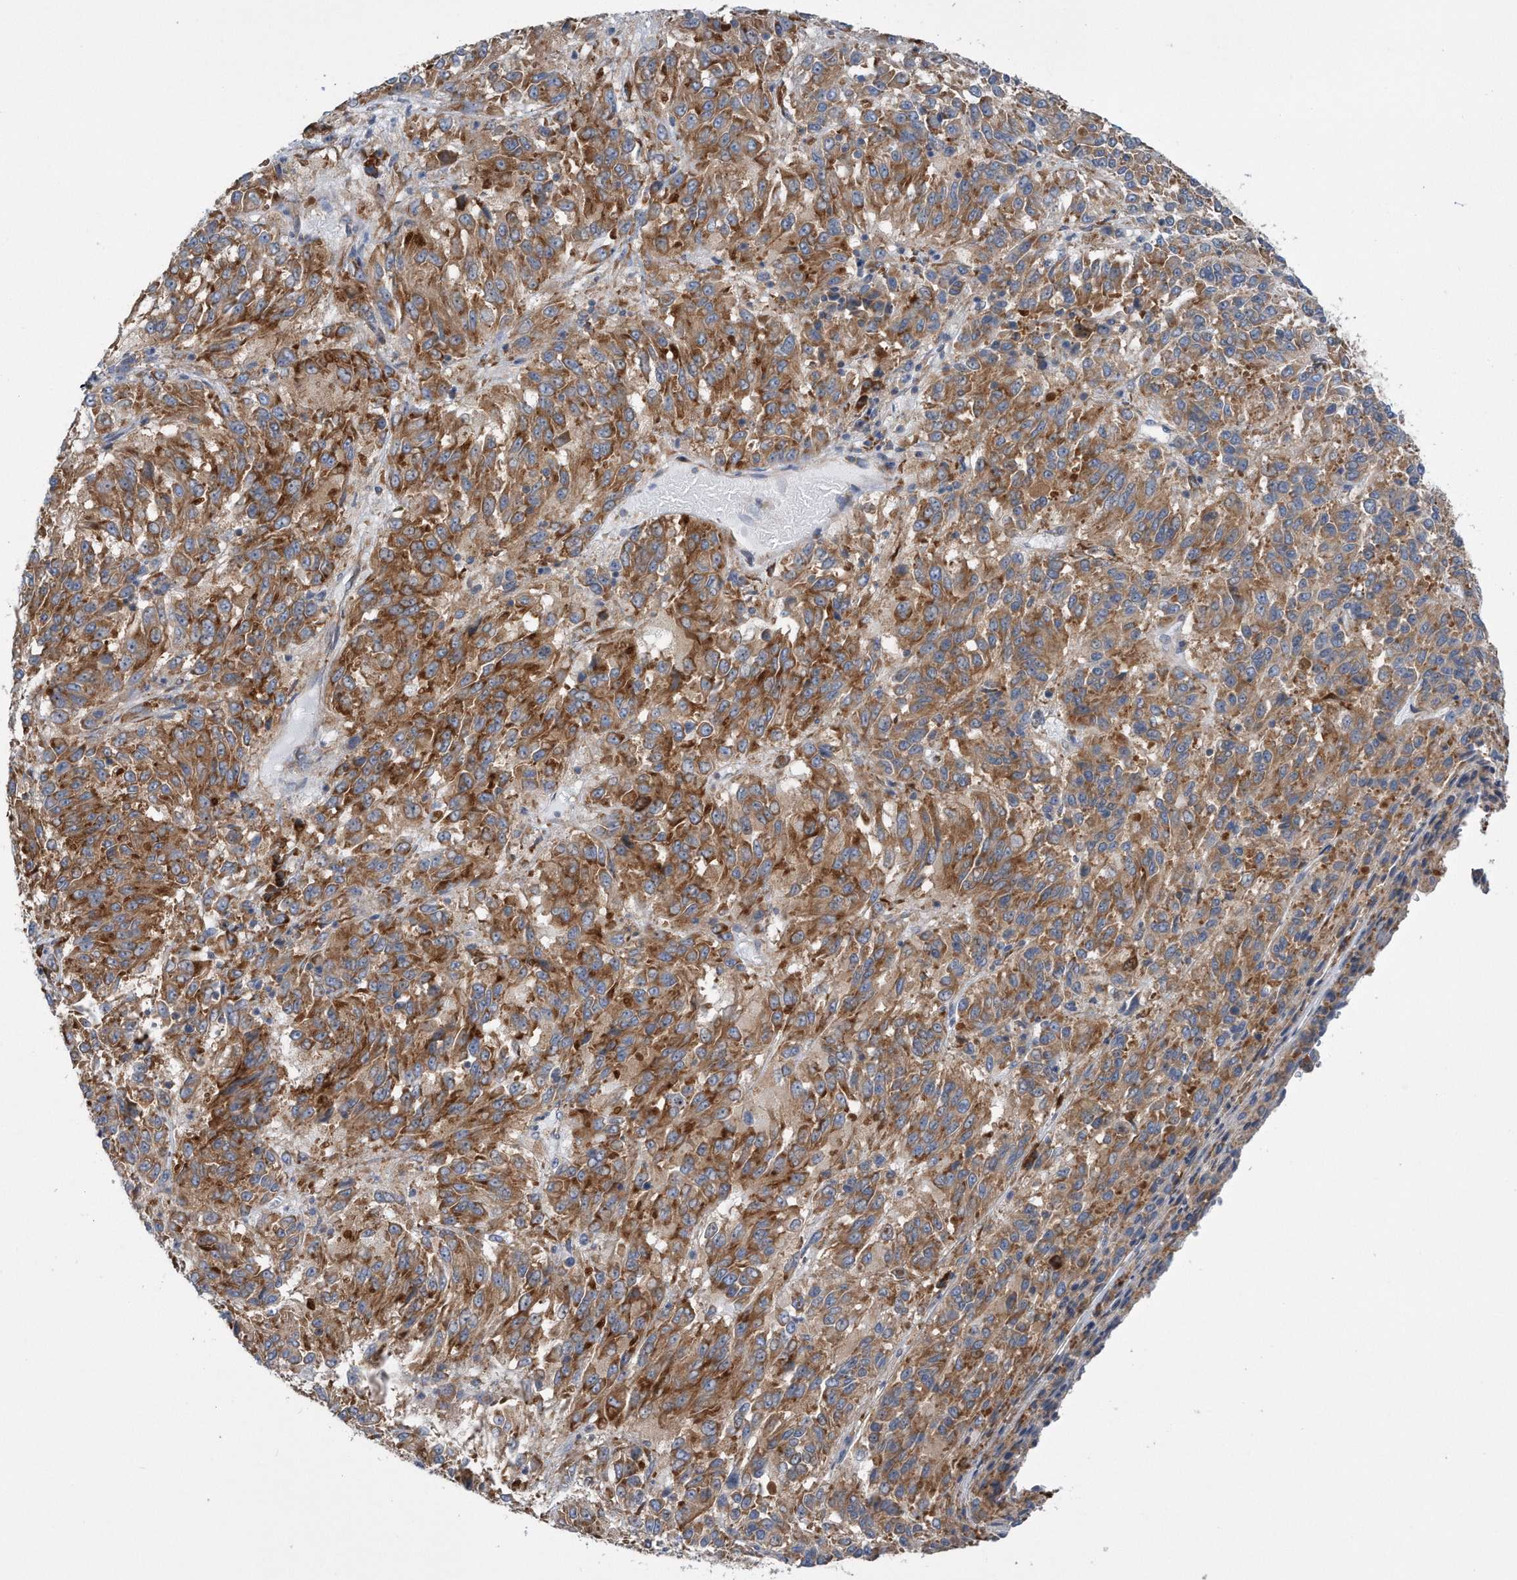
{"staining": {"intensity": "moderate", "quantity": ">75%", "location": "cytoplasmic/membranous"}, "tissue": "melanoma", "cell_type": "Tumor cells", "image_type": "cancer", "snomed": [{"axis": "morphology", "description": "Malignant melanoma, Metastatic site"}, {"axis": "topography", "description": "Lung"}], "caption": "This is a histology image of immunohistochemistry (IHC) staining of malignant melanoma (metastatic site), which shows moderate staining in the cytoplasmic/membranous of tumor cells.", "gene": "RPL26L1", "patient": {"sex": "male", "age": 64}}